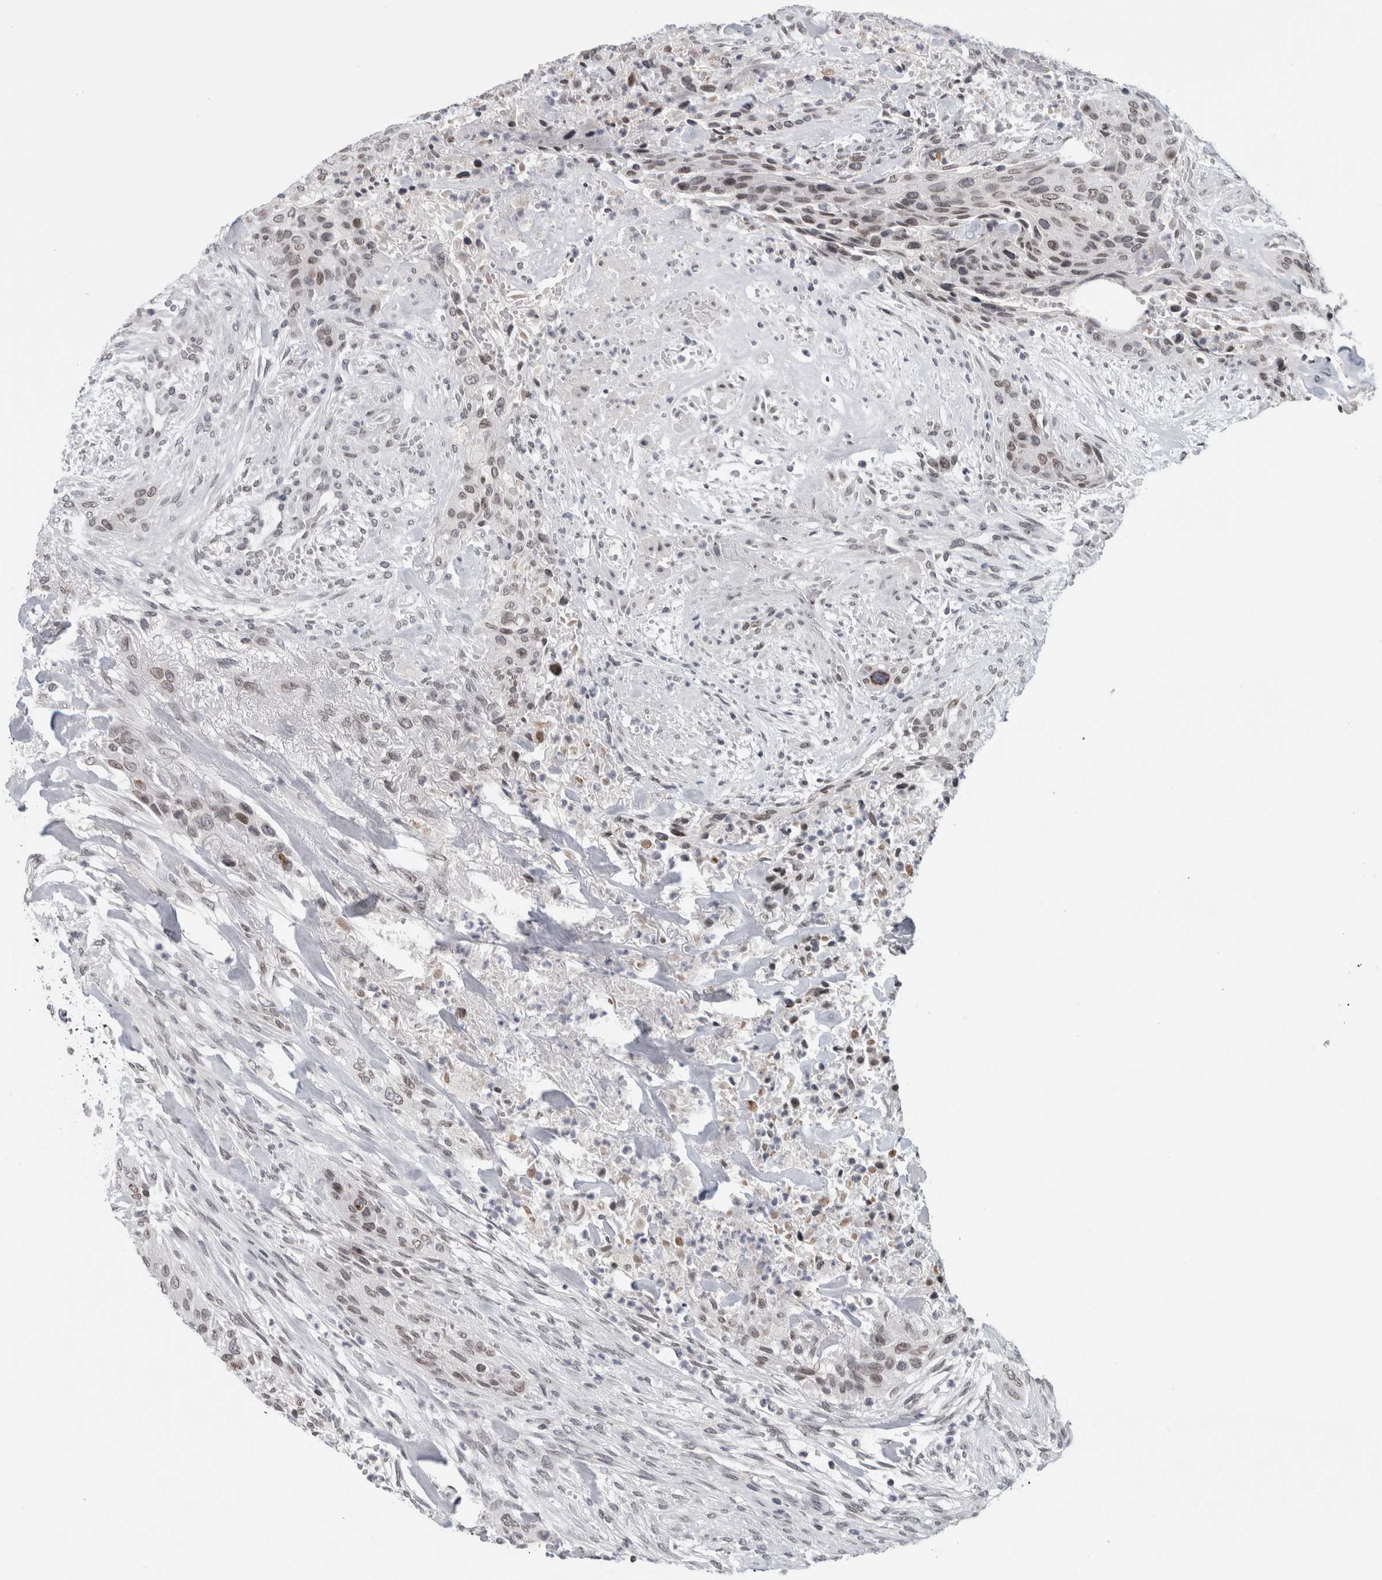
{"staining": {"intensity": "weak", "quantity": ">75%", "location": "nuclear"}, "tissue": "urothelial cancer", "cell_type": "Tumor cells", "image_type": "cancer", "snomed": [{"axis": "morphology", "description": "Urothelial carcinoma, High grade"}, {"axis": "topography", "description": "Urinary bladder"}], "caption": "Immunohistochemistry histopathology image of neoplastic tissue: human urothelial cancer stained using IHC reveals low levels of weak protein expression localized specifically in the nuclear of tumor cells, appearing as a nuclear brown color.", "gene": "ZNF770", "patient": {"sex": "male", "age": 35}}